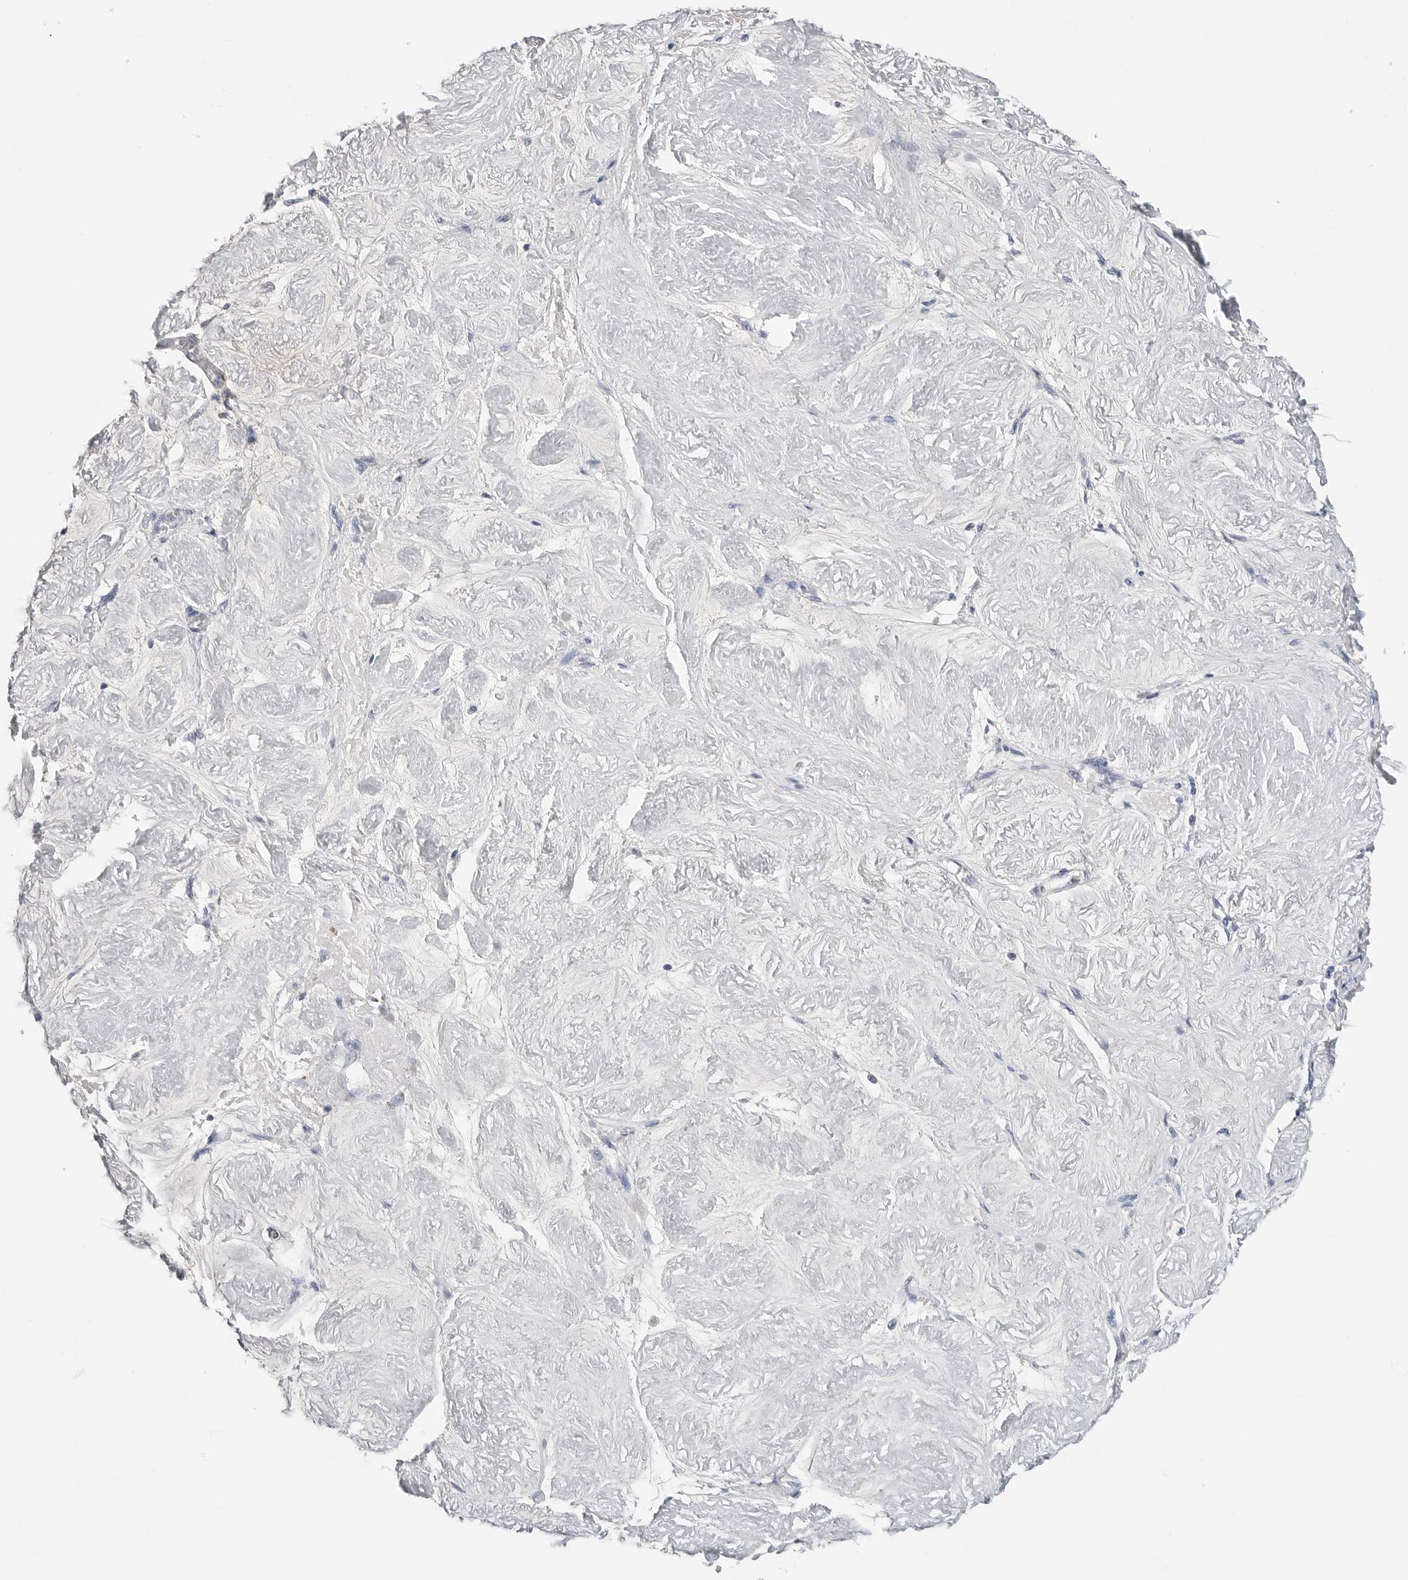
{"staining": {"intensity": "negative", "quantity": "none", "location": "none"}, "tissue": "adipose tissue", "cell_type": "Adipocytes", "image_type": "normal", "snomed": [{"axis": "morphology", "description": "Normal tissue, NOS"}, {"axis": "topography", "description": "Vascular tissue"}, {"axis": "topography", "description": "Fallopian tube"}, {"axis": "topography", "description": "Ovary"}], "caption": "An image of human adipose tissue is negative for staining in adipocytes. Nuclei are stained in blue.", "gene": "FABP6", "patient": {"sex": "female", "age": 67}}